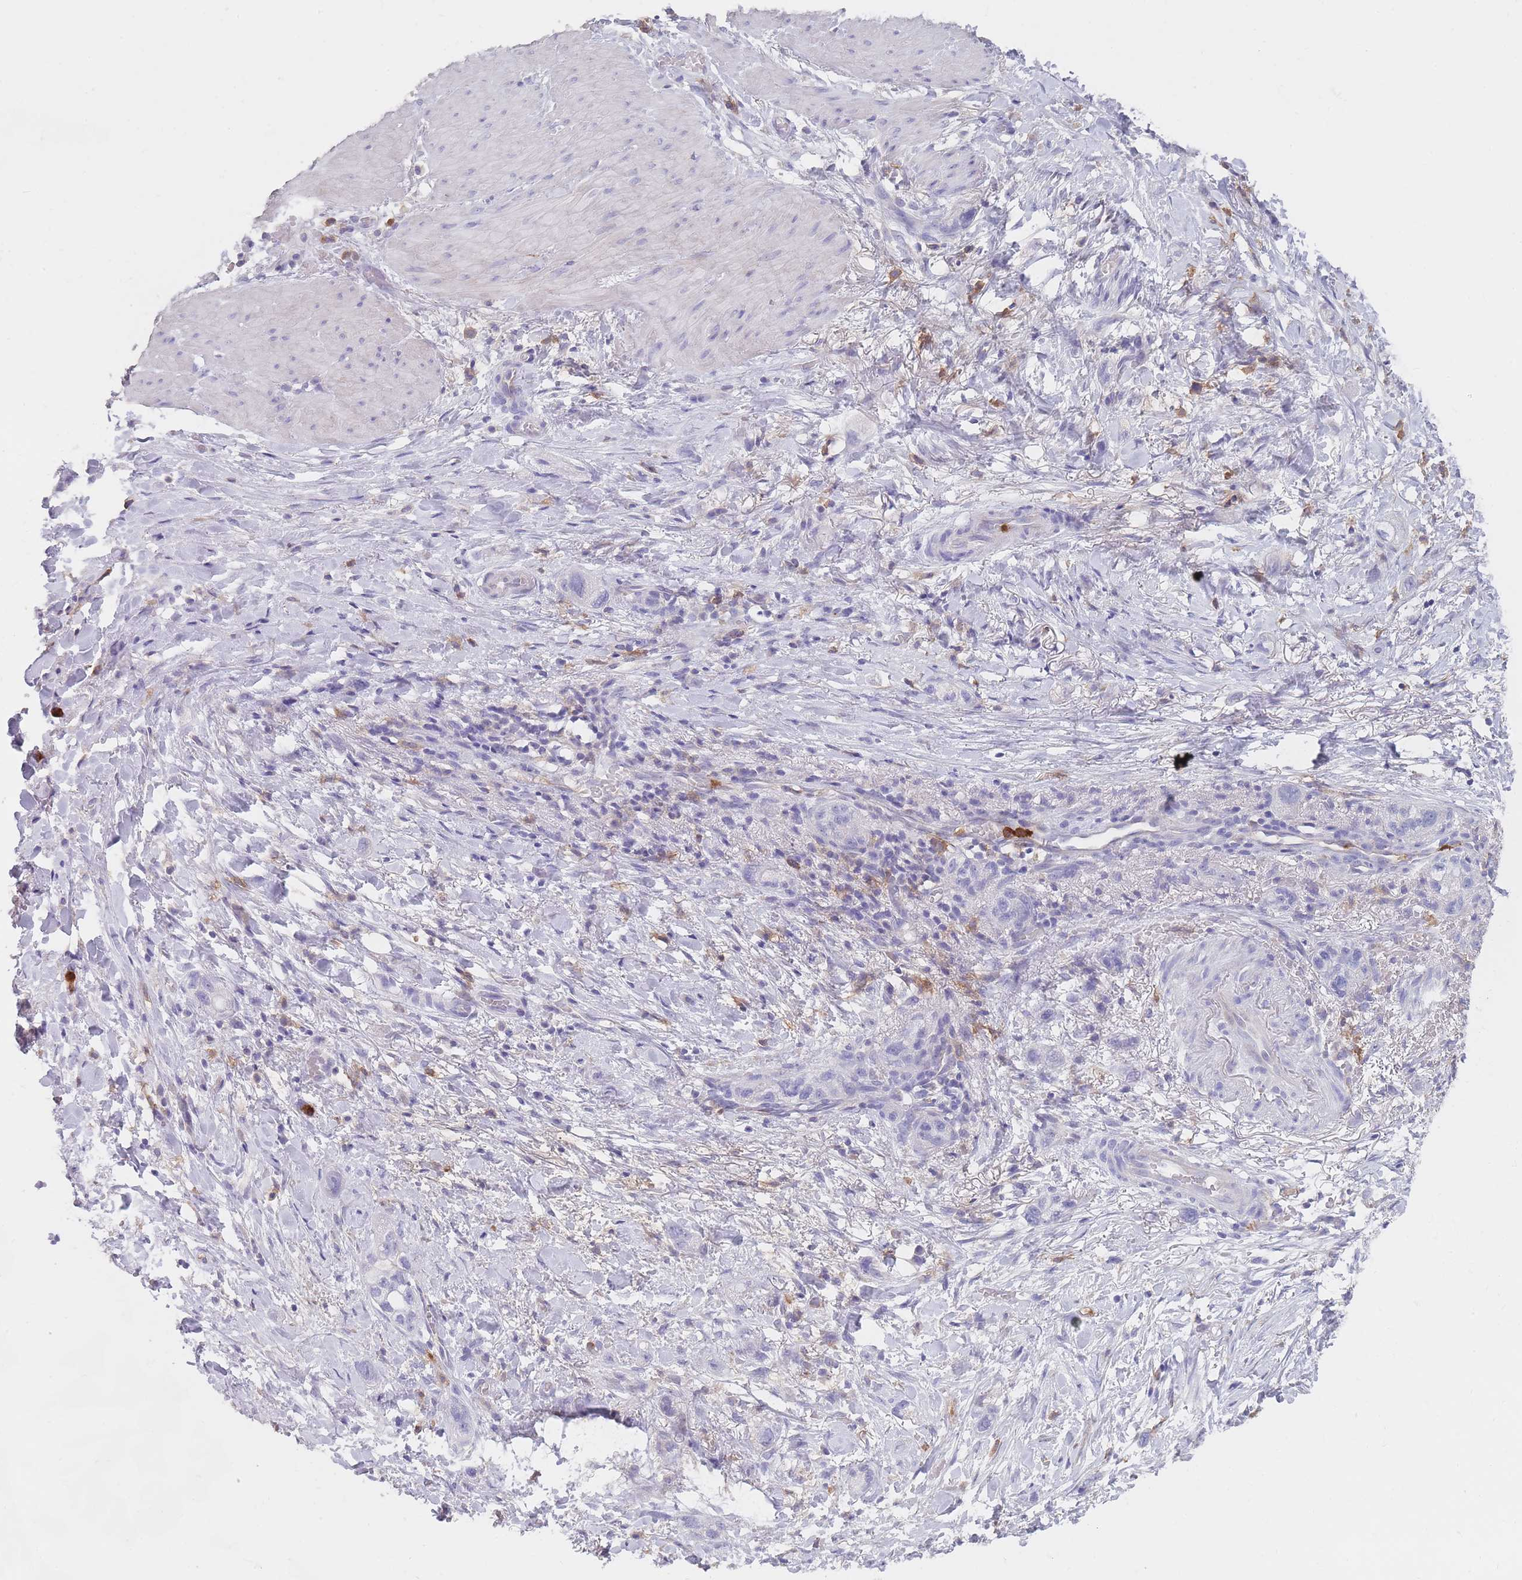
{"staining": {"intensity": "negative", "quantity": "none", "location": "none"}, "tissue": "stomach cancer", "cell_type": "Tumor cells", "image_type": "cancer", "snomed": [{"axis": "morphology", "description": "Adenocarcinoma, NOS"}, {"axis": "topography", "description": "Stomach"}, {"axis": "topography", "description": "Stomach, lower"}], "caption": "IHC of human adenocarcinoma (stomach) shows no staining in tumor cells.", "gene": "CLEC12A", "patient": {"sex": "female", "age": 48}}